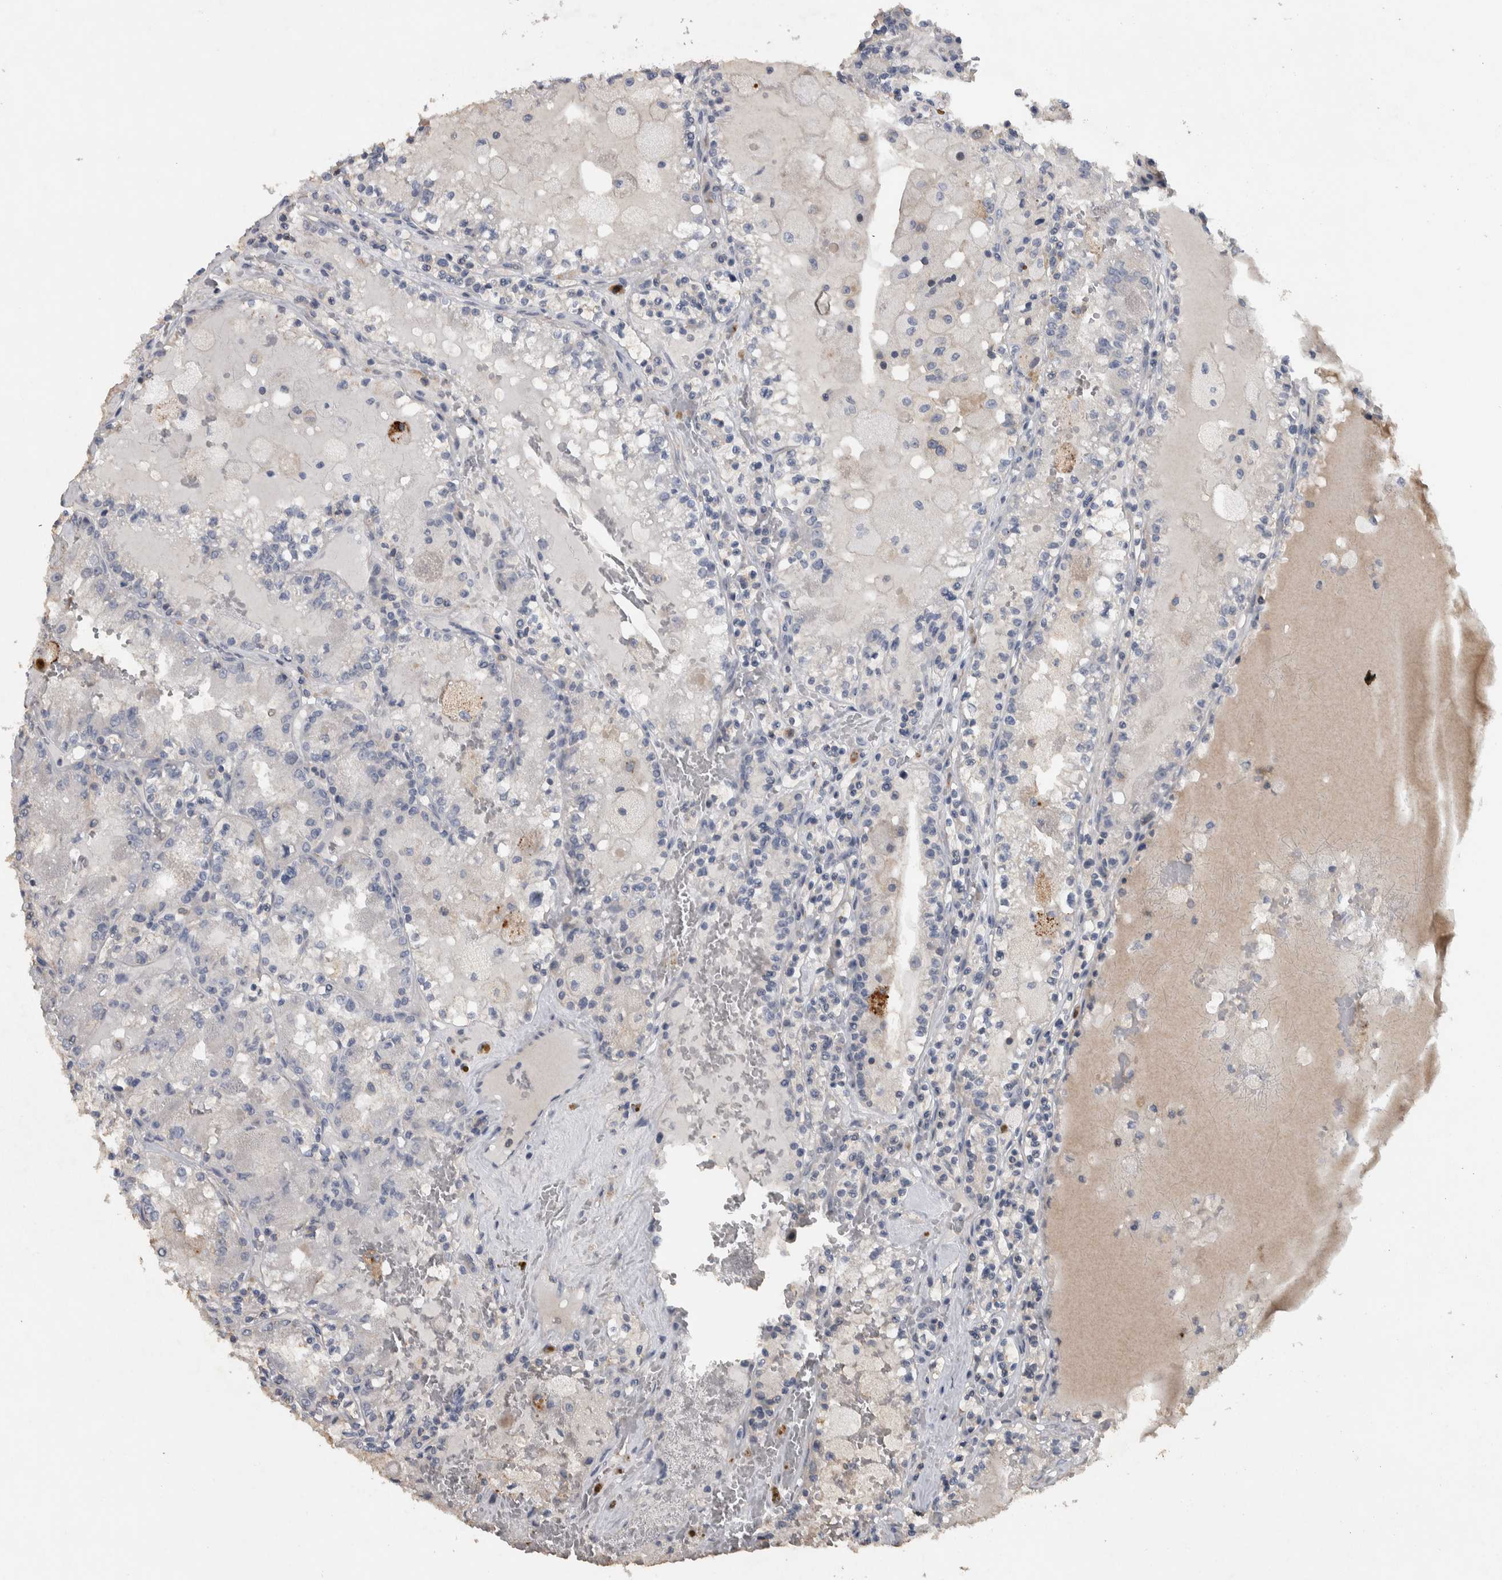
{"staining": {"intensity": "negative", "quantity": "none", "location": "none"}, "tissue": "renal cancer", "cell_type": "Tumor cells", "image_type": "cancer", "snomed": [{"axis": "morphology", "description": "Adenocarcinoma, NOS"}, {"axis": "topography", "description": "Kidney"}], "caption": "A micrograph of human adenocarcinoma (renal) is negative for staining in tumor cells. The staining was performed using DAB (3,3'-diaminobenzidine) to visualize the protein expression in brown, while the nuclei were stained in blue with hematoxylin (Magnification: 20x).", "gene": "NT5C2", "patient": {"sex": "female", "age": 56}}